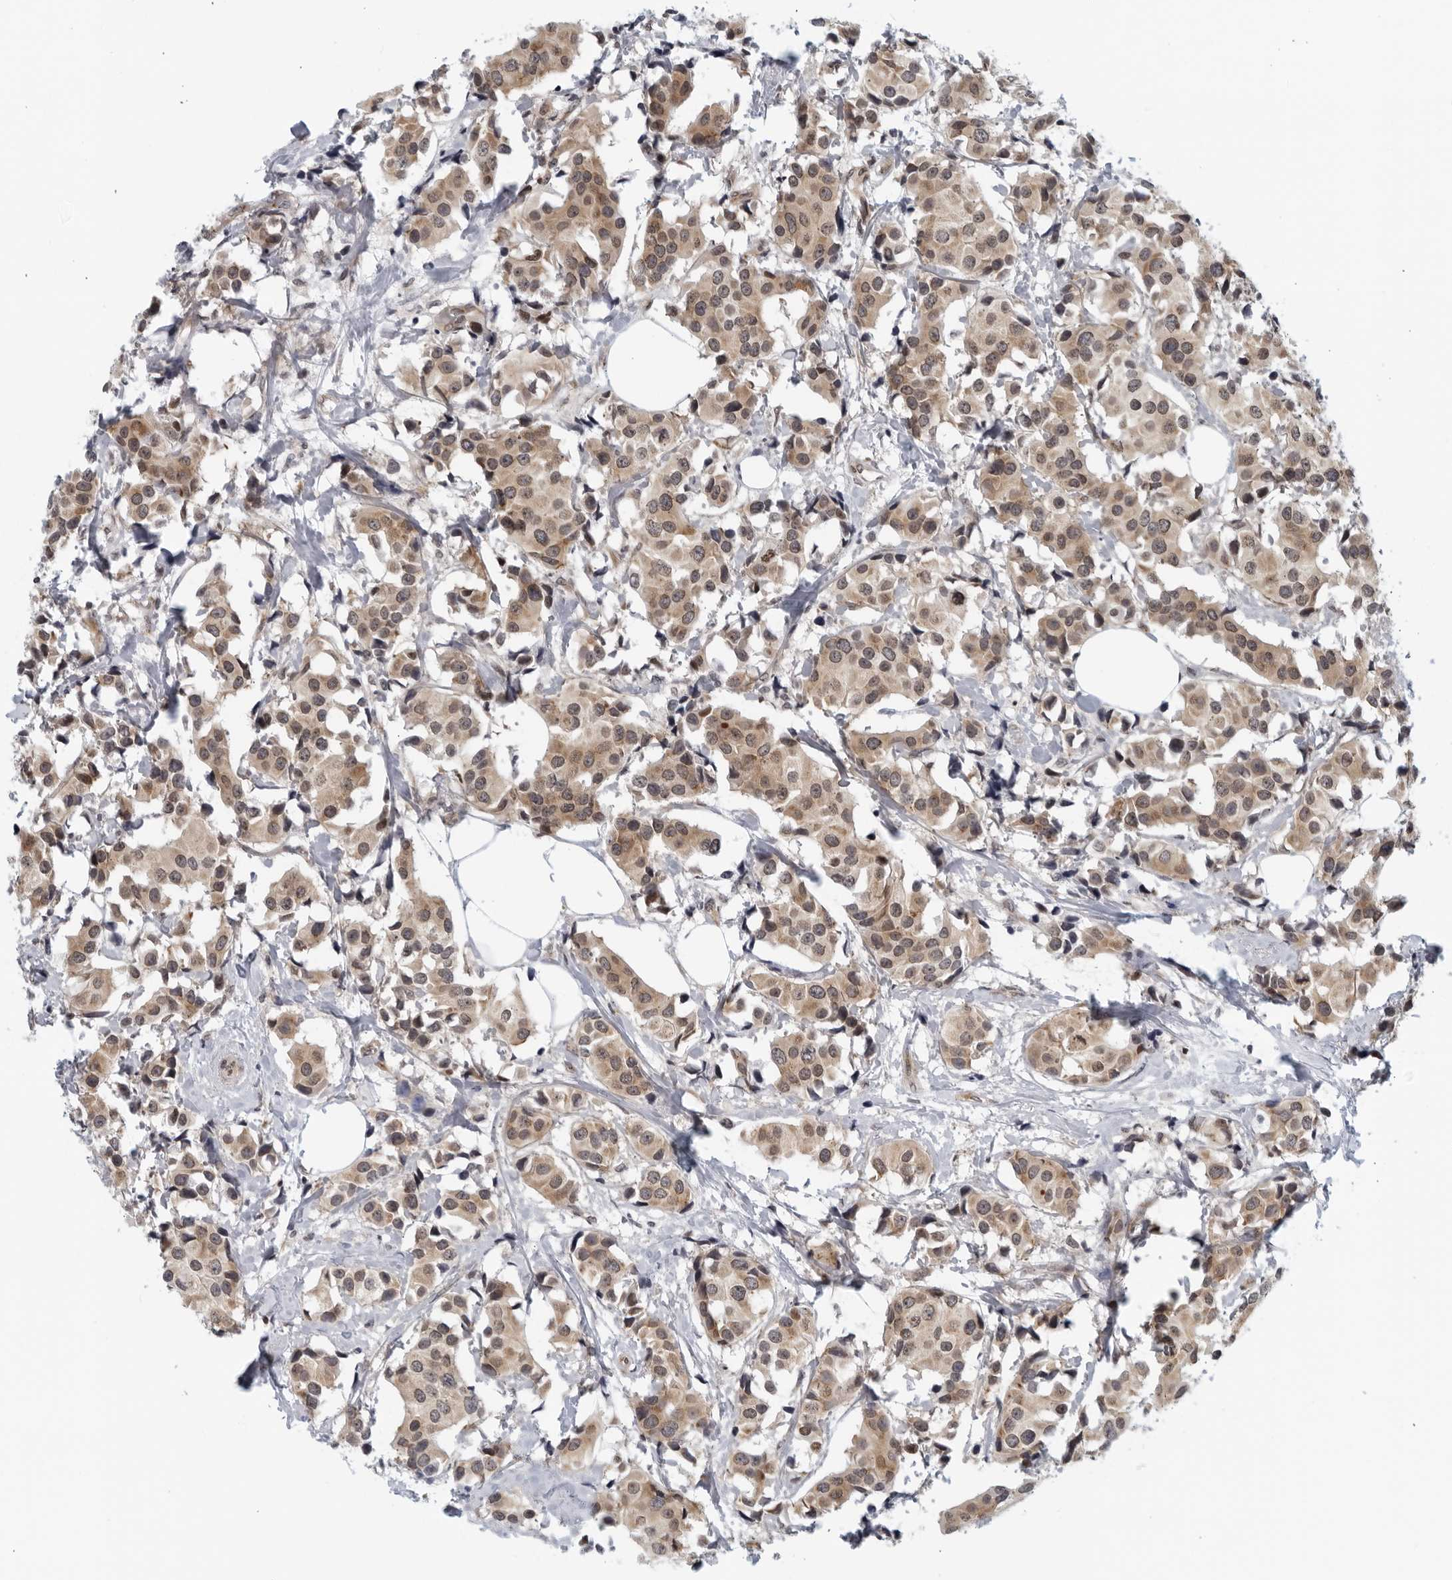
{"staining": {"intensity": "moderate", "quantity": ">75%", "location": "cytoplasmic/membranous"}, "tissue": "breast cancer", "cell_type": "Tumor cells", "image_type": "cancer", "snomed": [{"axis": "morphology", "description": "Normal tissue, NOS"}, {"axis": "morphology", "description": "Duct carcinoma"}, {"axis": "topography", "description": "Breast"}], "caption": "Immunohistochemistry (IHC) histopathology image of neoplastic tissue: breast cancer (infiltrating ductal carcinoma) stained using immunohistochemistry (IHC) exhibits medium levels of moderate protein expression localized specifically in the cytoplasmic/membranous of tumor cells, appearing as a cytoplasmic/membranous brown color.", "gene": "RC3H1", "patient": {"sex": "female", "age": 39}}